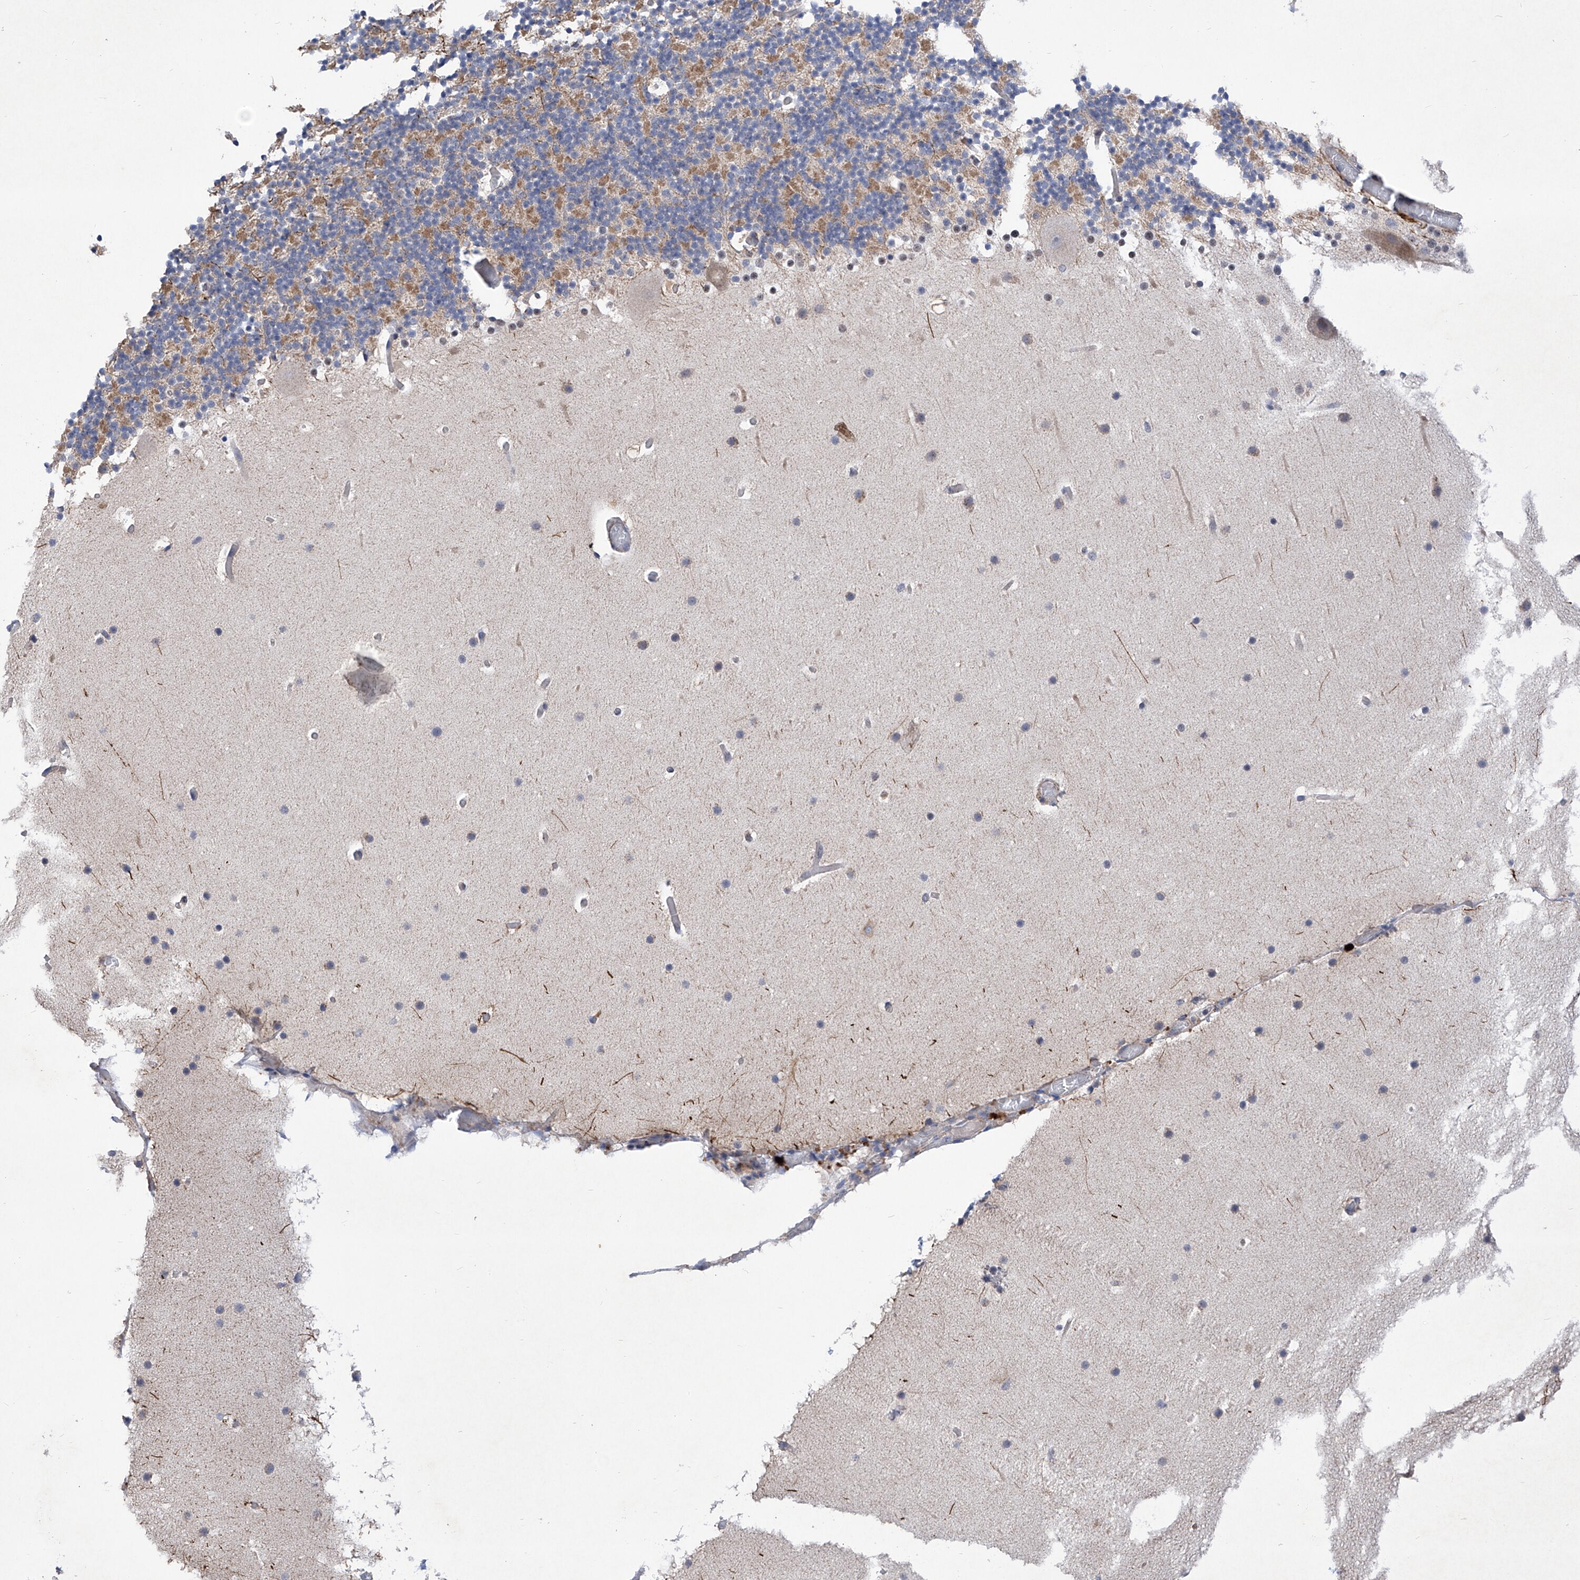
{"staining": {"intensity": "moderate", "quantity": "25%-75%", "location": "cytoplasmic/membranous"}, "tissue": "cerebellum", "cell_type": "Cells in granular layer", "image_type": "normal", "snomed": [{"axis": "morphology", "description": "Normal tissue, NOS"}, {"axis": "topography", "description": "Cerebellum"}], "caption": "Cerebellum stained with a brown dye demonstrates moderate cytoplasmic/membranous positive positivity in about 25%-75% of cells in granular layer.", "gene": "KIFC2", "patient": {"sex": "male", "age": 57}}